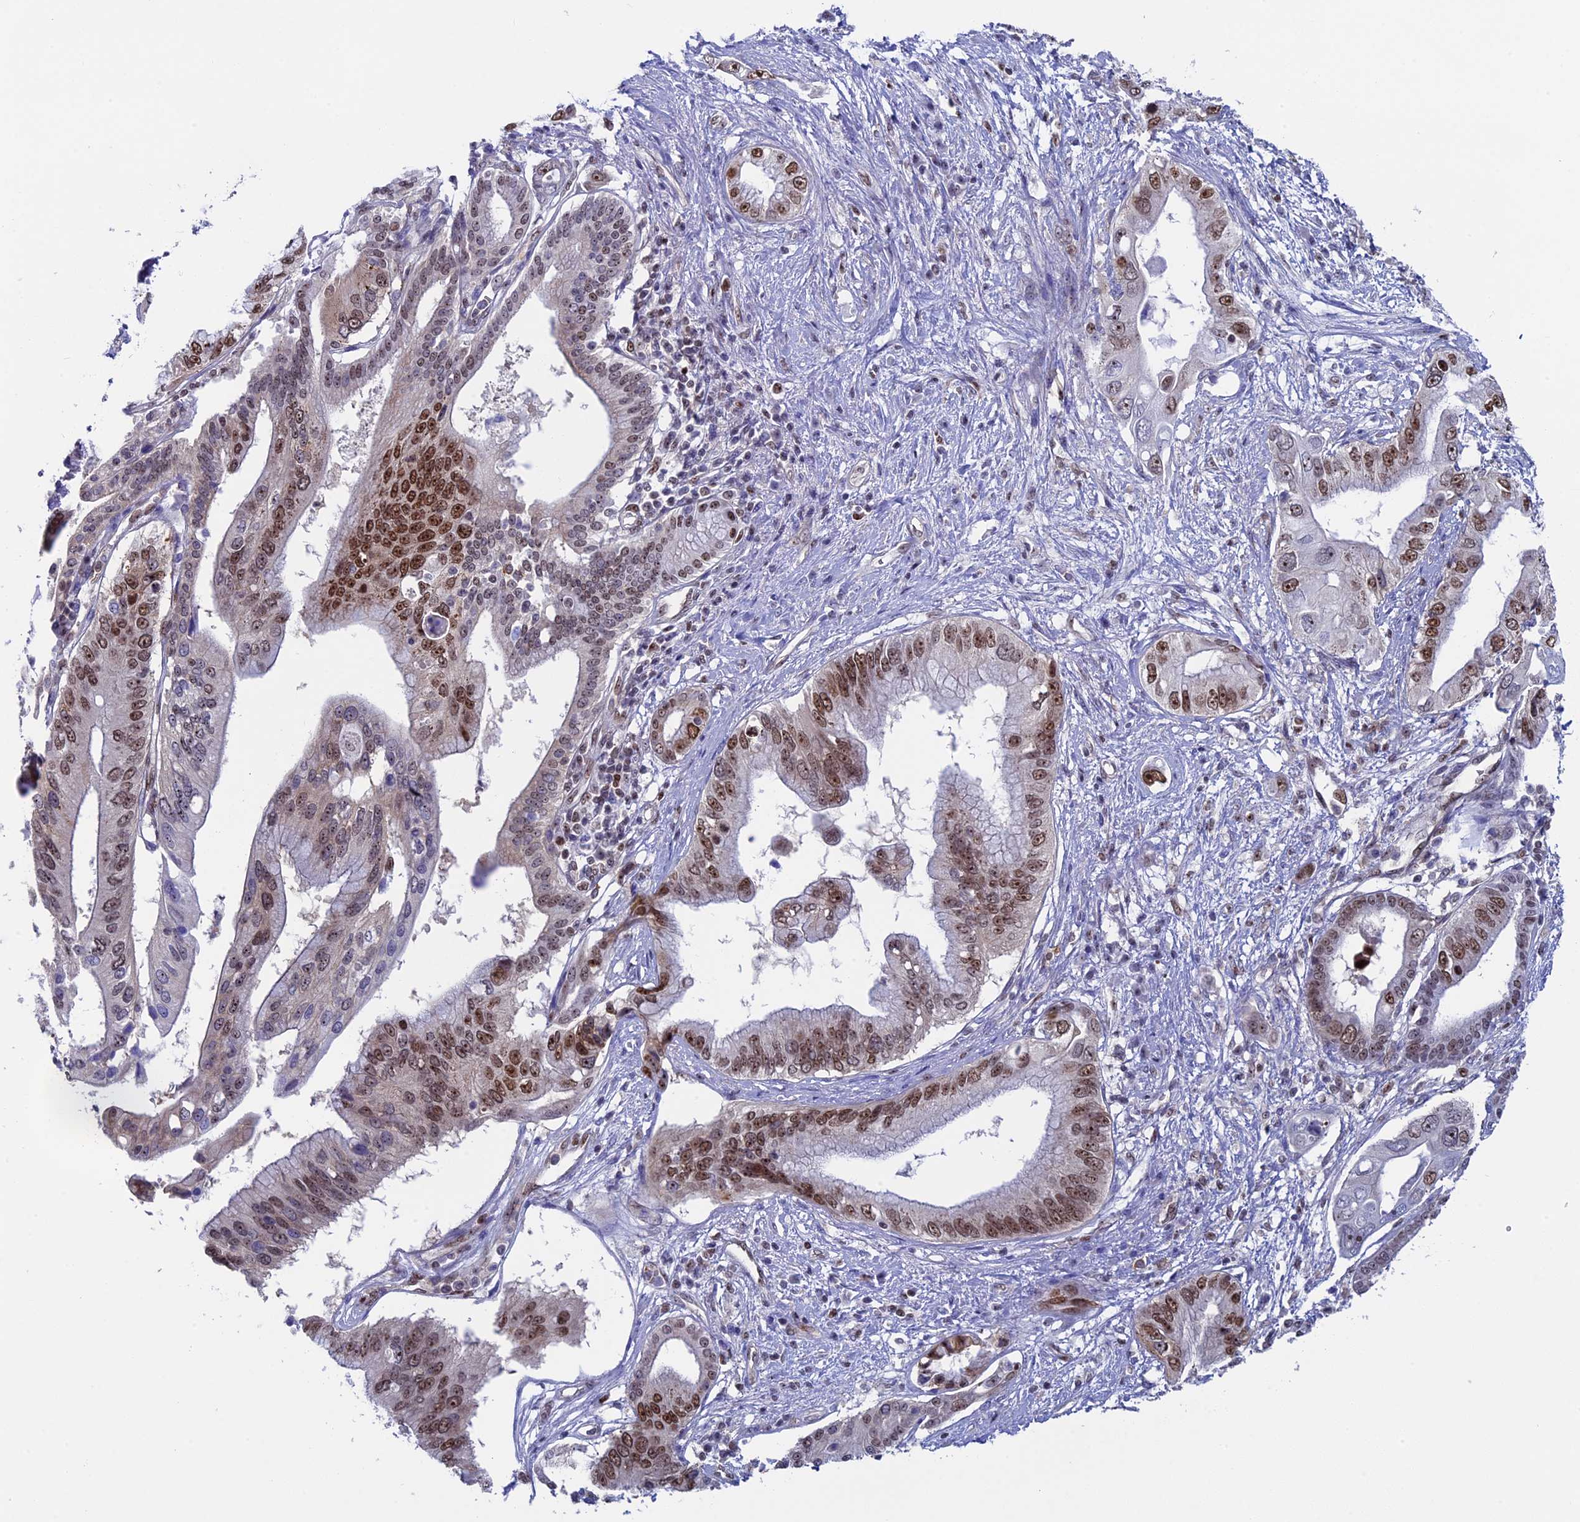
{"staining": {"intensity": "moderate", "quantity": ">75%", "location": "nuclear"}, "tissue": "pancreatic cancer", "cell_type": "Tumor cells", "image_type": "cancer", "snomed": [{"axis": "morphology", "description": "Inflammation, NOS"}, {"axis": "morphology", "description": "Adenocarcinoma, NOS"}, {"axis": "topography", "description": "Pancreas"}], "caption": "The micrograph demonstrates a brown stain indicating the presence of a protein in the nuclear of tumor cells in pancreatic cancer (adenocarcinoma). (IHC, brightfield microscopy, high magnification).", "gene": "CCDC86", "patient": {"sex": "female", "age": 56}}